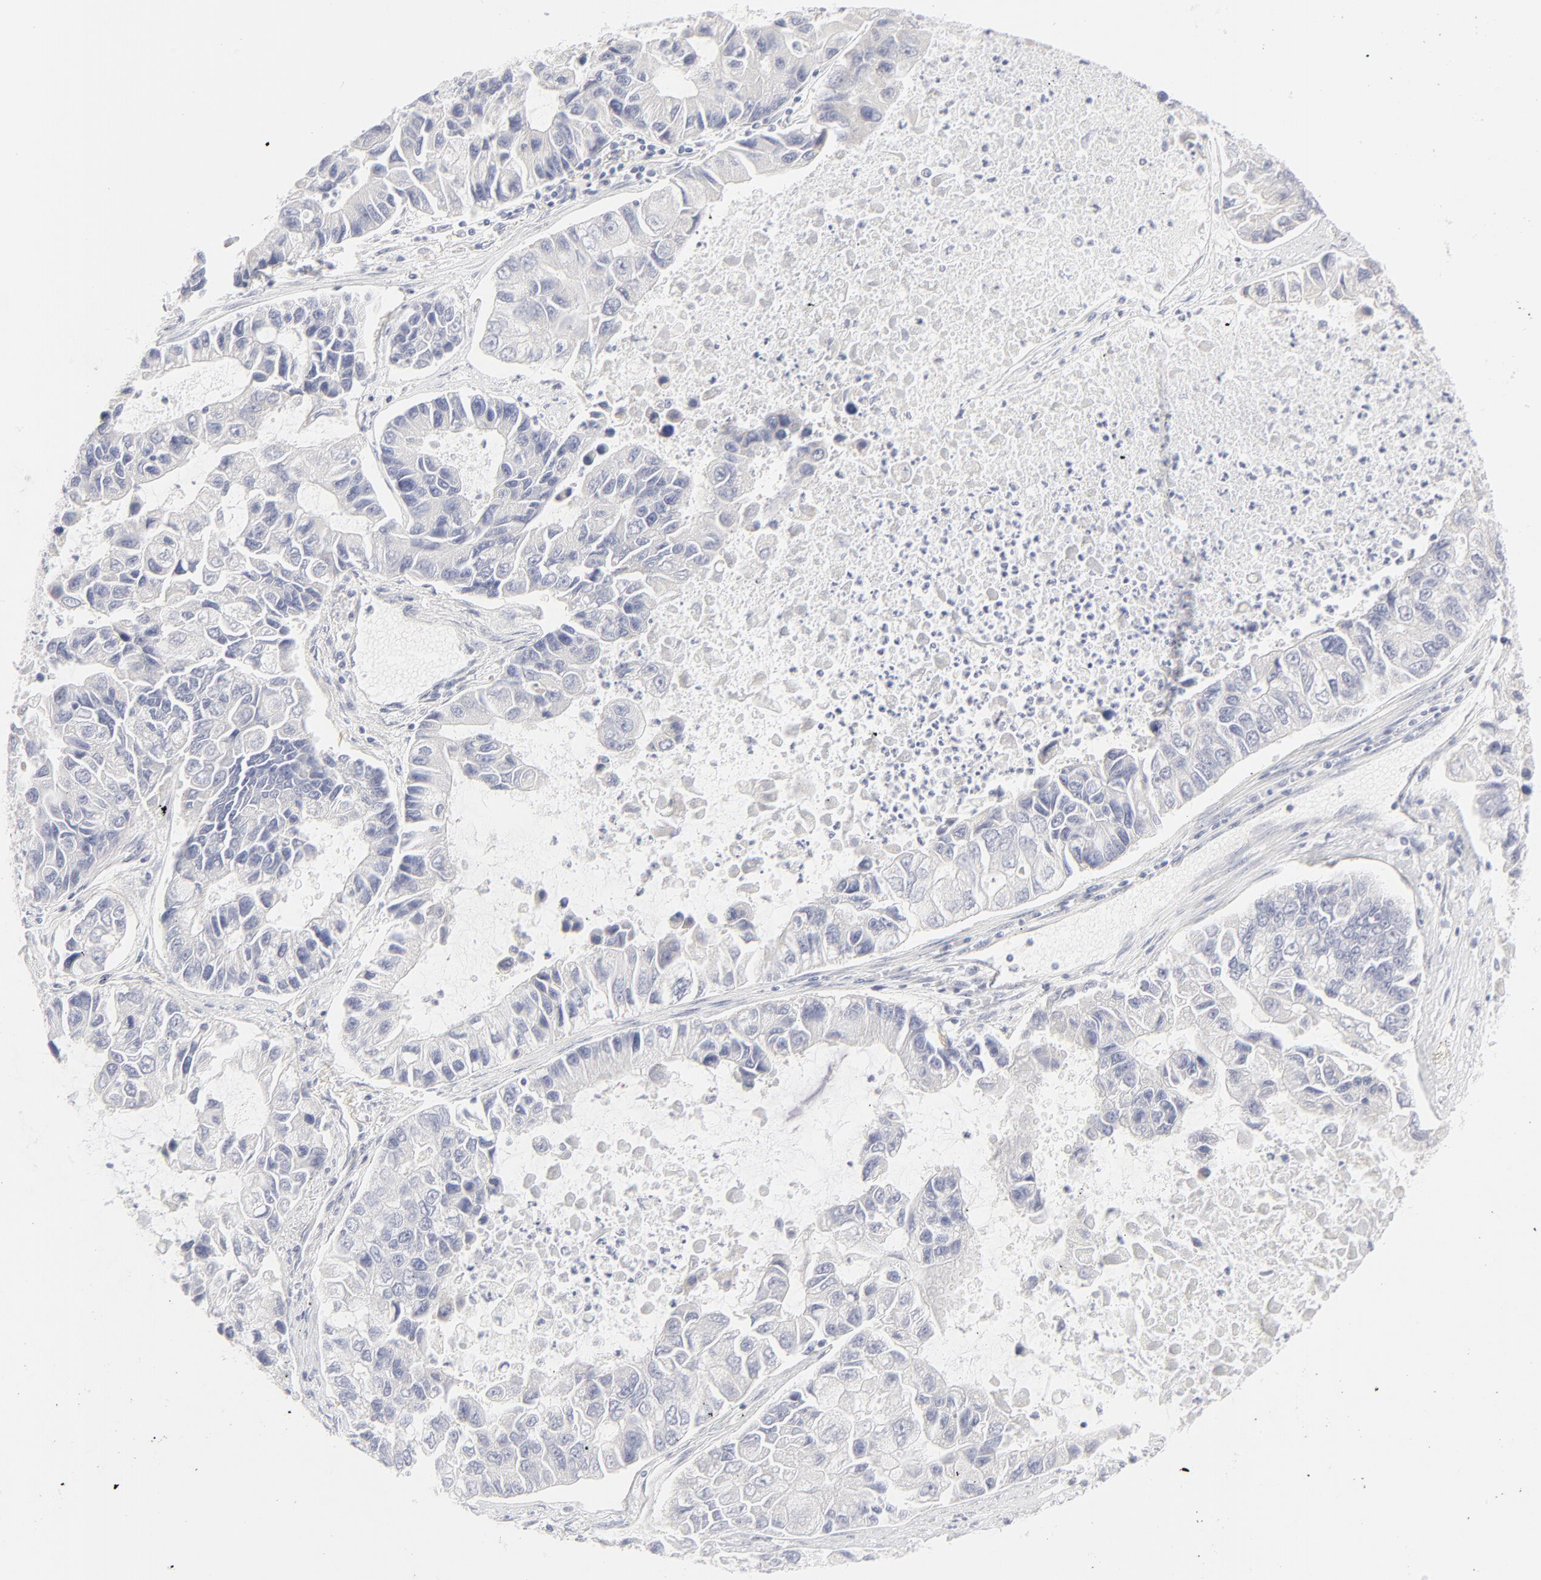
{"staining": {"intensity": "negative", "quantity": "none", "location": "none"}, "tissue": "lung cancer", "cell_type": "Tumor cells", "image_type": "cancer", "snomed": [{"axis": "morphology", "description": "Adenocarcinoma, NOS"}, {"axis": "topography", "description": "Lung"}], "caption": "This is a histopathology image of immunohistochemistry (IHC) staining of lung adenocarcinoma, which shows no positivity in tumor cells.", "gene": "NPNT", "patient": {"sex": "female", "age": 51}}